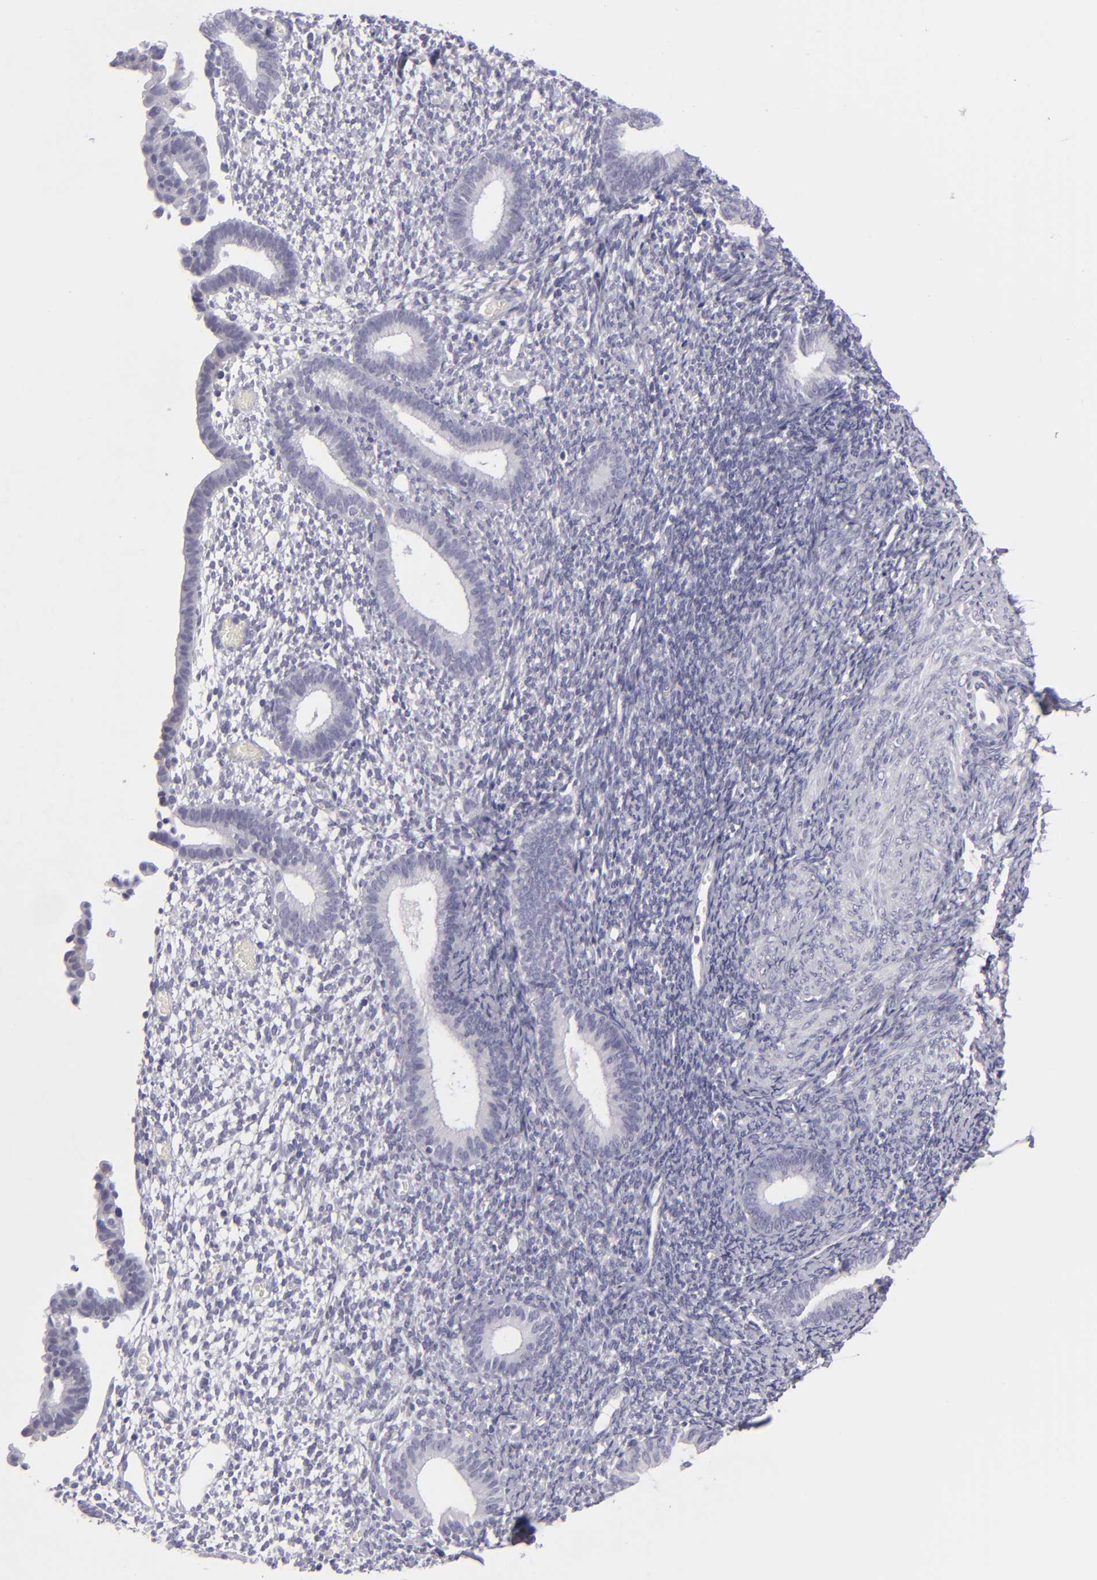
{"staining": {"intensity": "negative", "quantity": "none", "location": "none"}, "tissue": "endometrium", "cell_type": "Cells in endometrial stroma", "image_type": "normal", "snomed": [{"axis": "morphology", "description": "Normal tissue, NOS"}, {"axis": "topography", "description": "Smooth muscle"}, {"axis": "topography", "description": "Endometrium"}], "caption": "DAB (3,3'-diaminobenzidine) immunohistochemical staining of normal human endometrium reveals no significant staining in cells in endometrial stroma.", "gene": "TNNC1", "patient": {"sex": "female", "age": 57}}